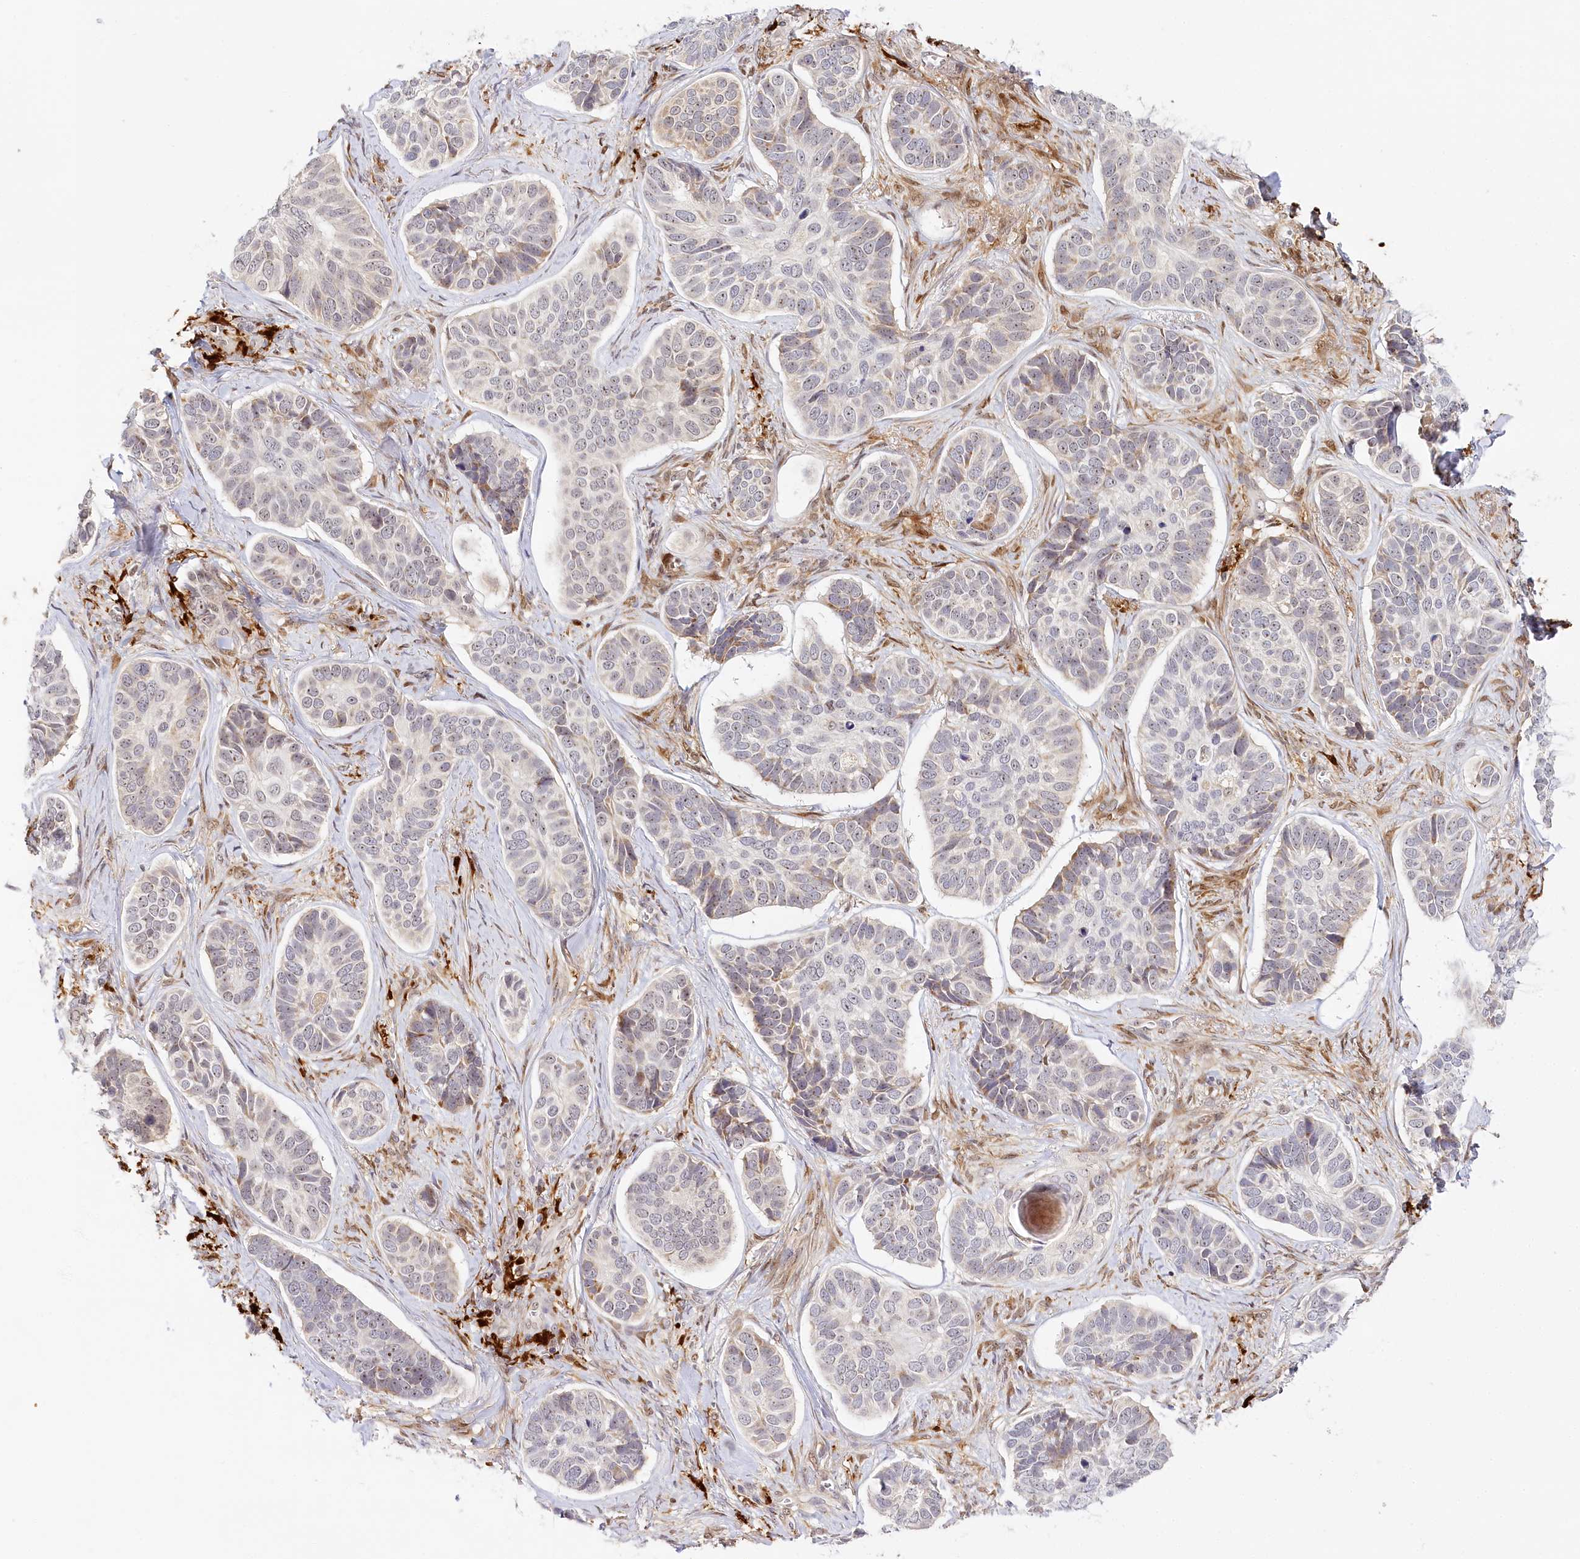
{"staining": {"intensity": "weak", "quantity": "<25%", "location": "cytoplasmic/membranous"}, "tissue": "skin cancer", "cell_type": "Tumor cells", "image_type": "cancer", "snomed": [{"axis": "morphology", "description": "Basal cell carcinoma"}, {"axis": "topography", "description": "Skin"}], "caption": "DAB (3,3'-diaminobenzidine) immunohistochemical staining of human basal cell carcinoma (skin) shows no significant expression in tumor cells. (DAB (3,3'-diaminobenzidine) IHC with hematoxylin counter stain).", "gene": "WDR36", "patient": {"sex": "male", "age": 62}}